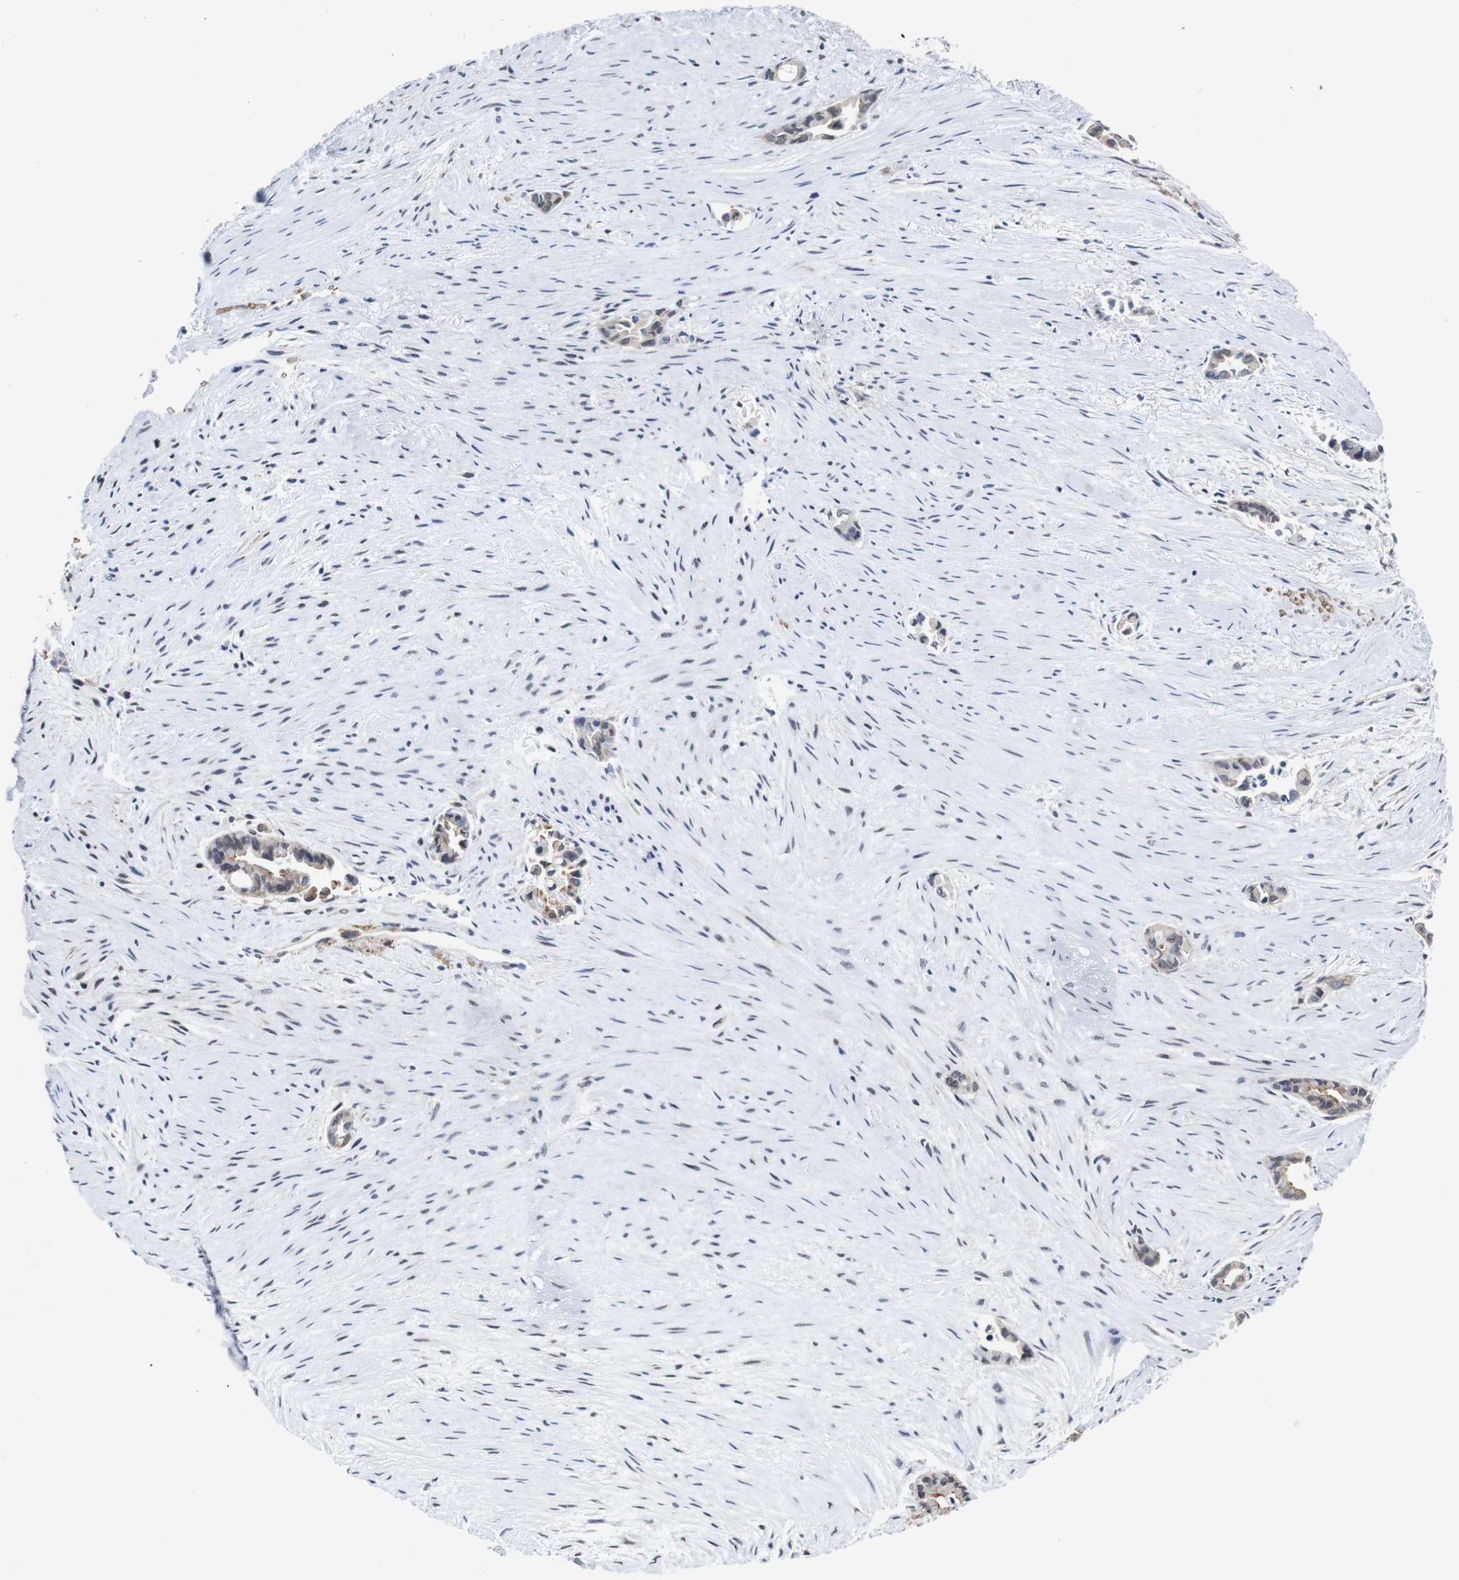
{"staining": {"intensity": "moderate", "quantity": "25%-75%", "location": "cytoplasmic/membranous"}, "tissue": "liver cancer", "cell_type": "Tumor cells", "image_type": "cancer", "snomed": [{"axis": "morphology", "description": "Cholangiocarcinoma"}, {"axis": "topography", "description": "Liver"}], "caption": "Immunohistochemistry (IHC) (DAB) staining of human liver cancer demonstrates moderate cytoplasmic/membranous protein expression in approximately 25%-75% of tumor cells.", "gene": "SOCS3", "patient": {"sex": "female", "age": 55}}